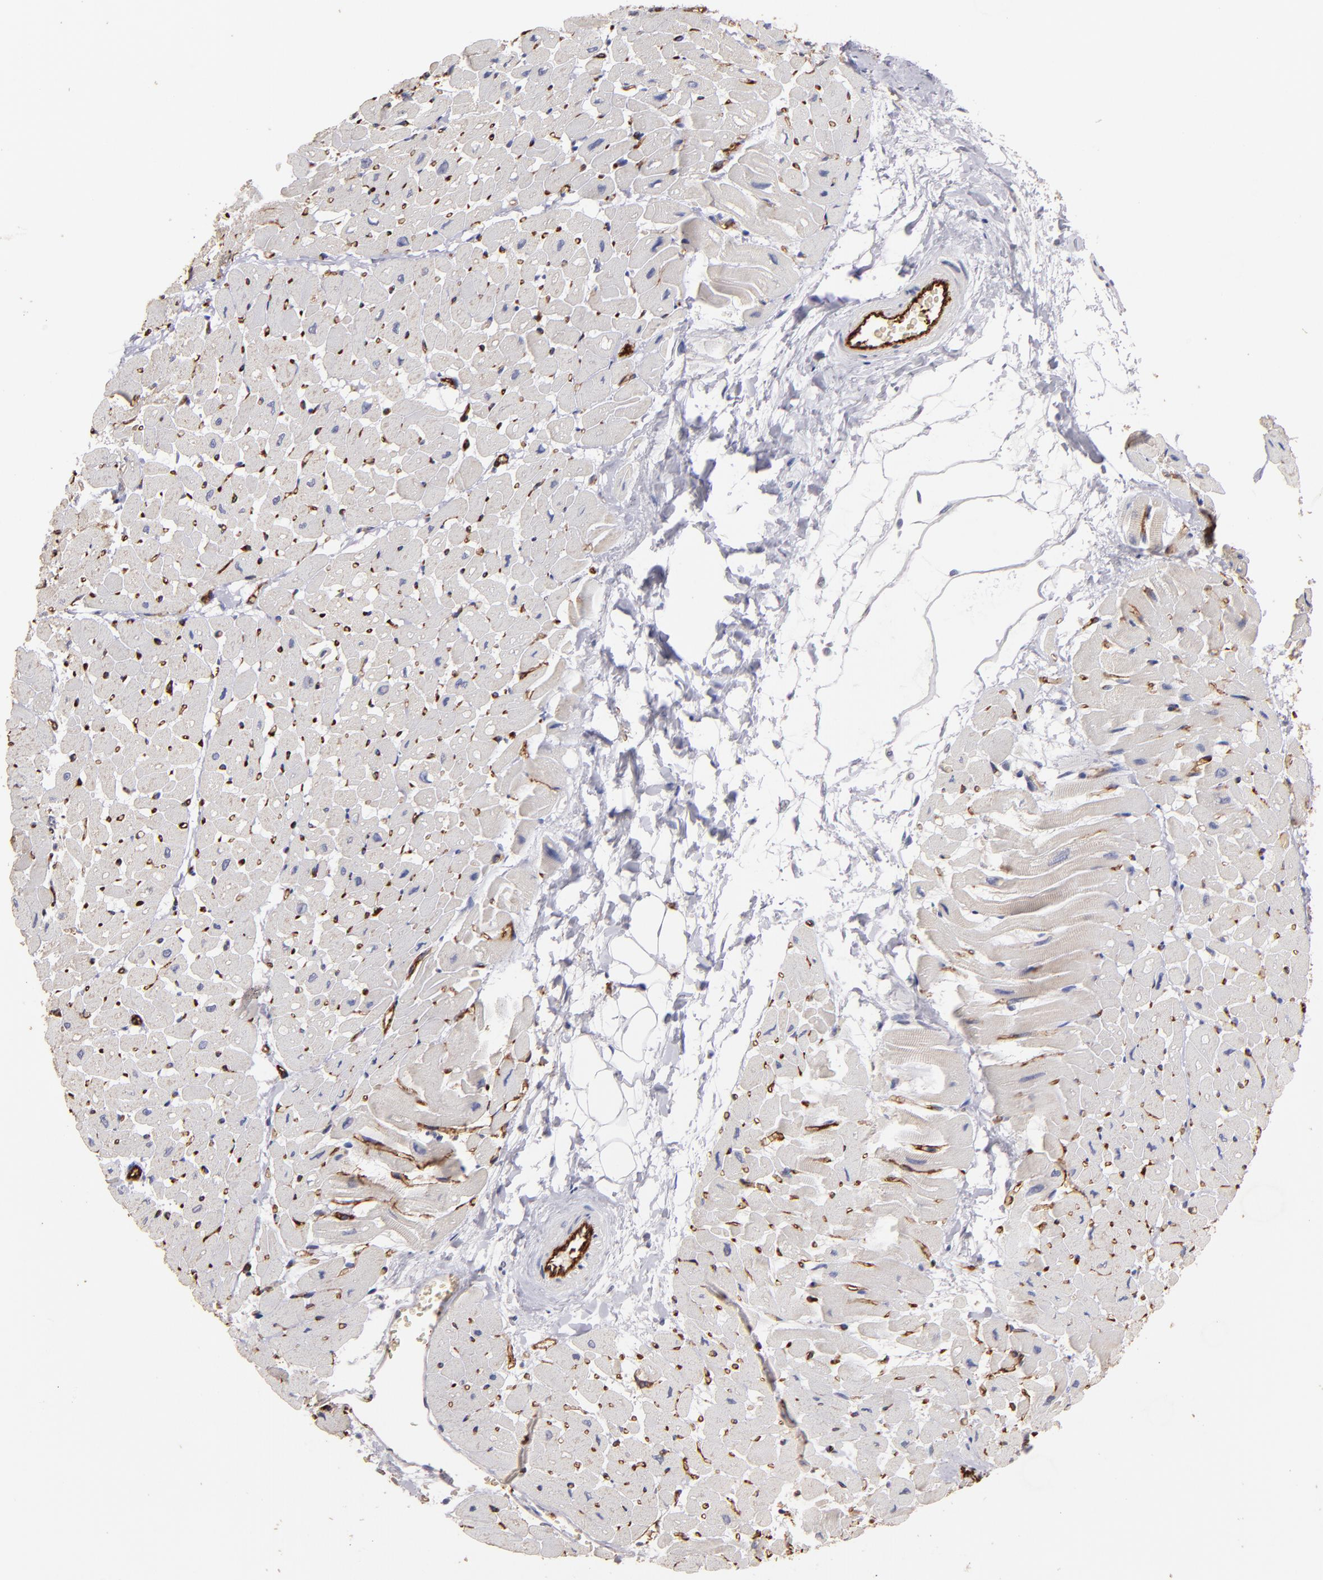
{"staining": {"intensity": "negative", "quantity": "none", "location": "none"}, "tissue": "heart muscle", "cell_type": "Cardiomyocytes", "image_type": "normal", "snomed": [{"axis": "morphology", "description": "Normal tissue, NOS"}, {"axis": "topography", "description": "Heart"}], "caption": "This is an IHC photomicrograph of benign human heart muscle. There is no positivity in cardiomyocytes.", "gene": "CLDN5", "patient": {"sex": "male", "age": 45}}